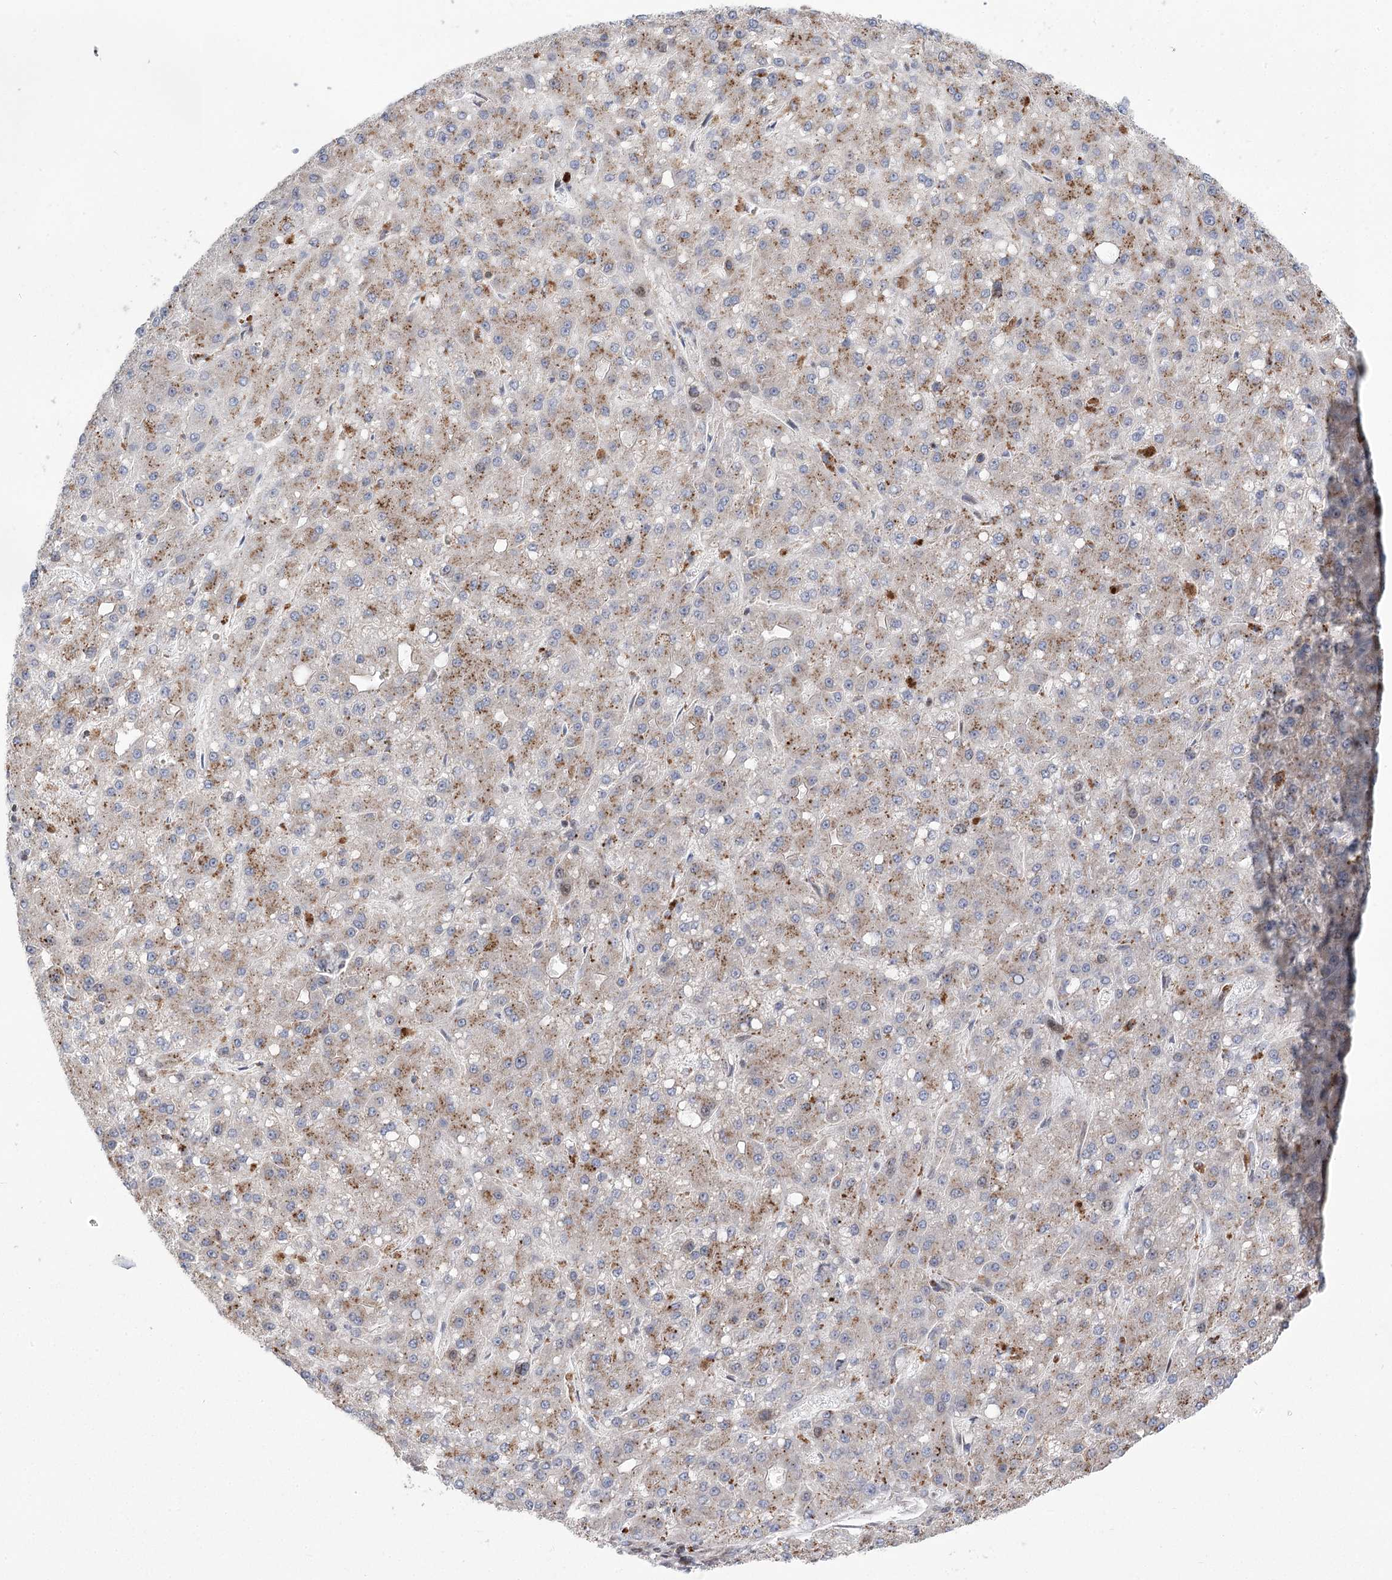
{"staining": {"intensity": "moderate", "quantity": "25%-75%", "location": "cytoplasmic/membranous"}, "tissue": "liver cancer", "cell_type": "Tumor cells", "image_type": "cancer", "snomed": [{"axis": "morphology", "description": "Carcinoma, Hepatocellular, NOS"}, {"axis": "topography", "description": "Liver"}], "caption": "High-magnification brightfield microscopy of hepatocellular carcinoma (liver) stained with DAB (brown) and counterstained with hematoxylin (blue). tumor cells exhibit moderate cytoplasmic/membranous staining is appreciated in approximately25%-75% of cells.", "gene": "NME7", "patient": {"sex": "male", "age": 67}}